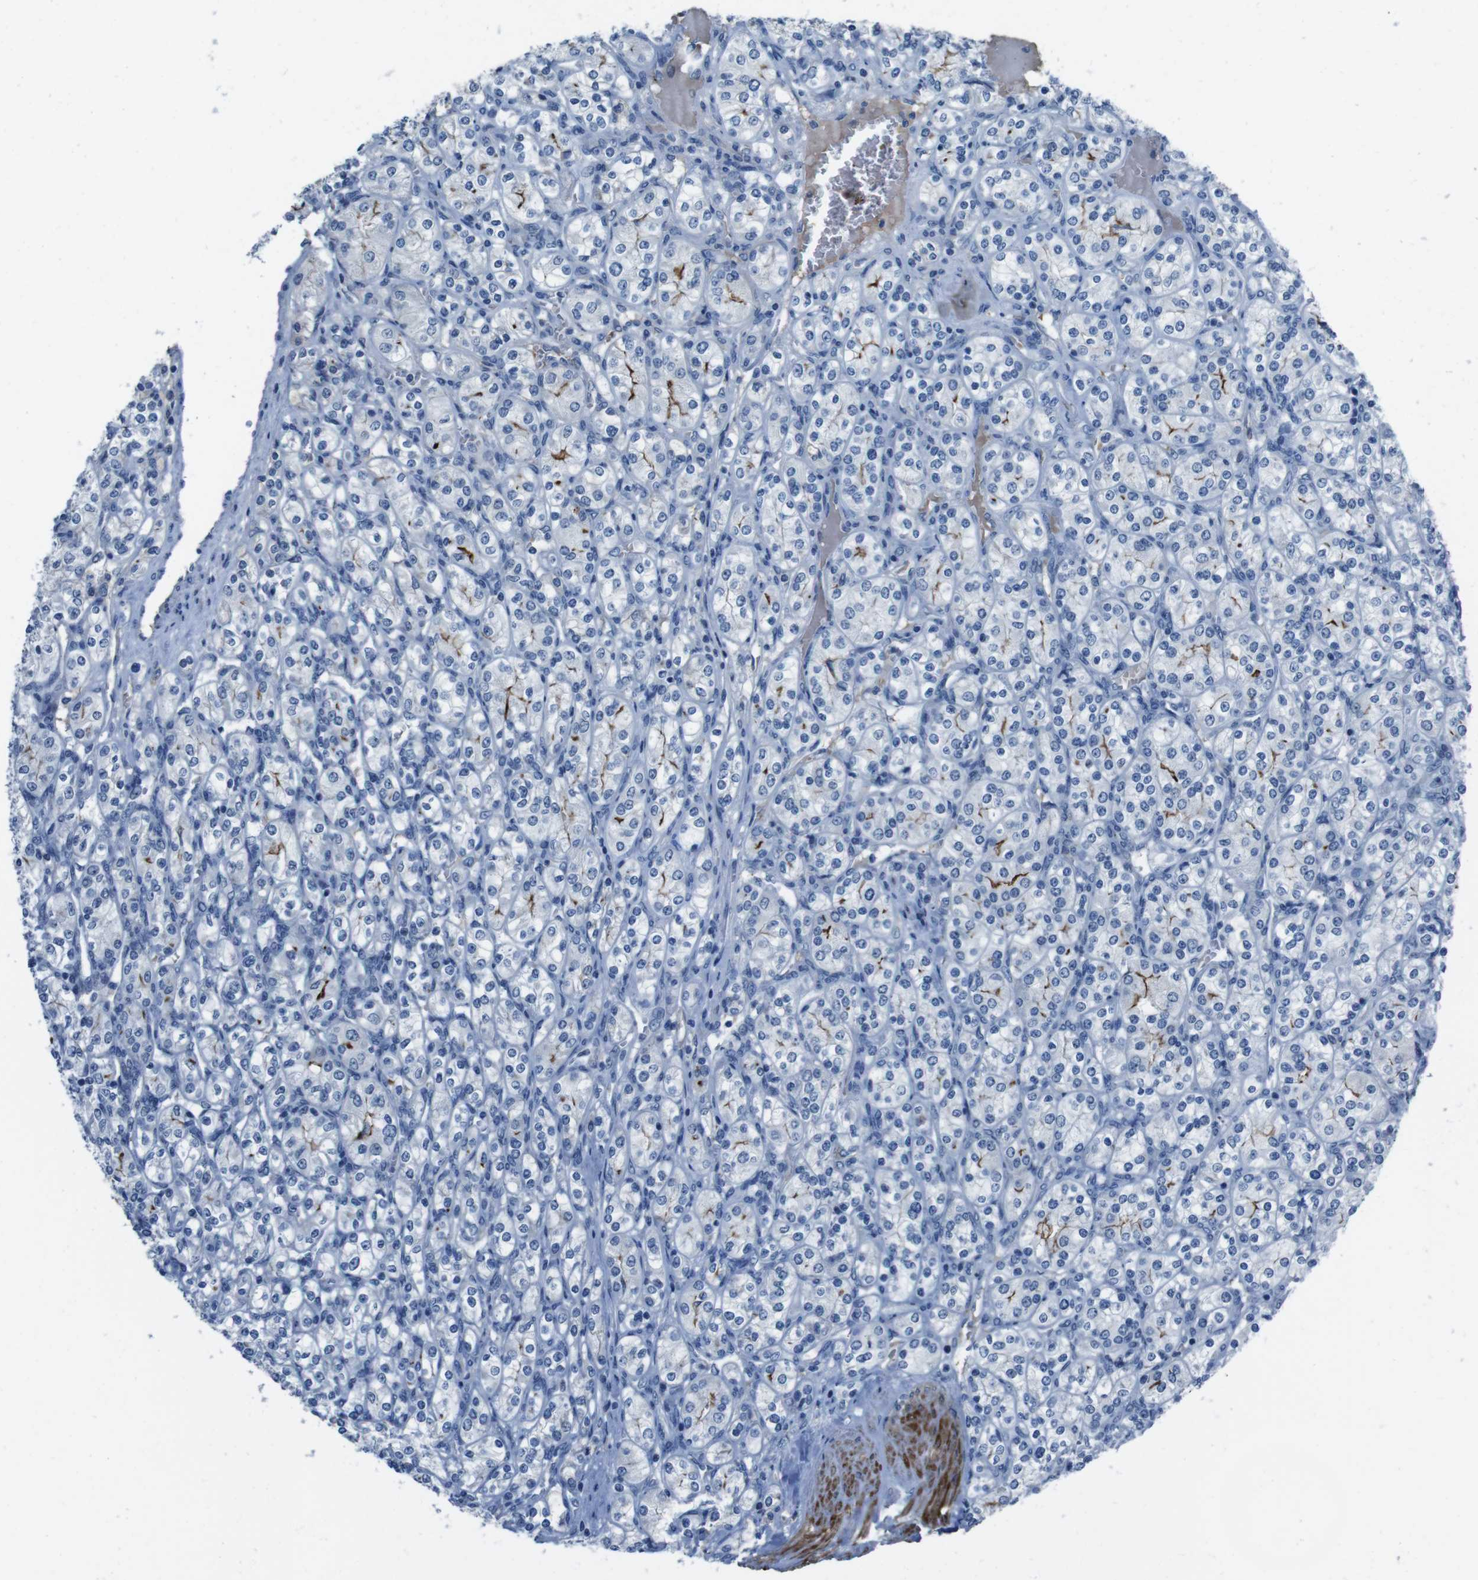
{"staining": {"intensity": "moderate", "quantity": "25%-75%", "location": "cytoplasmic/membranous"}, "tissue": "renal cancer", "cell_type": "Tumor cells", "image_type": "cancer", "snomed": [{"axis": "morphology", "description": "Adenocarcinoma, NOS"}, {"axis": "topography", "description": "Kidney"}], "caption": "Renal adenocarcinoma stained for a protein (brown) exhibits moderate cytoplasmic/membranous positive expression in about 25%-75% of tumor cells.", "gene": "CDHR2", "patient": {"sex": "male", "age": 77}}